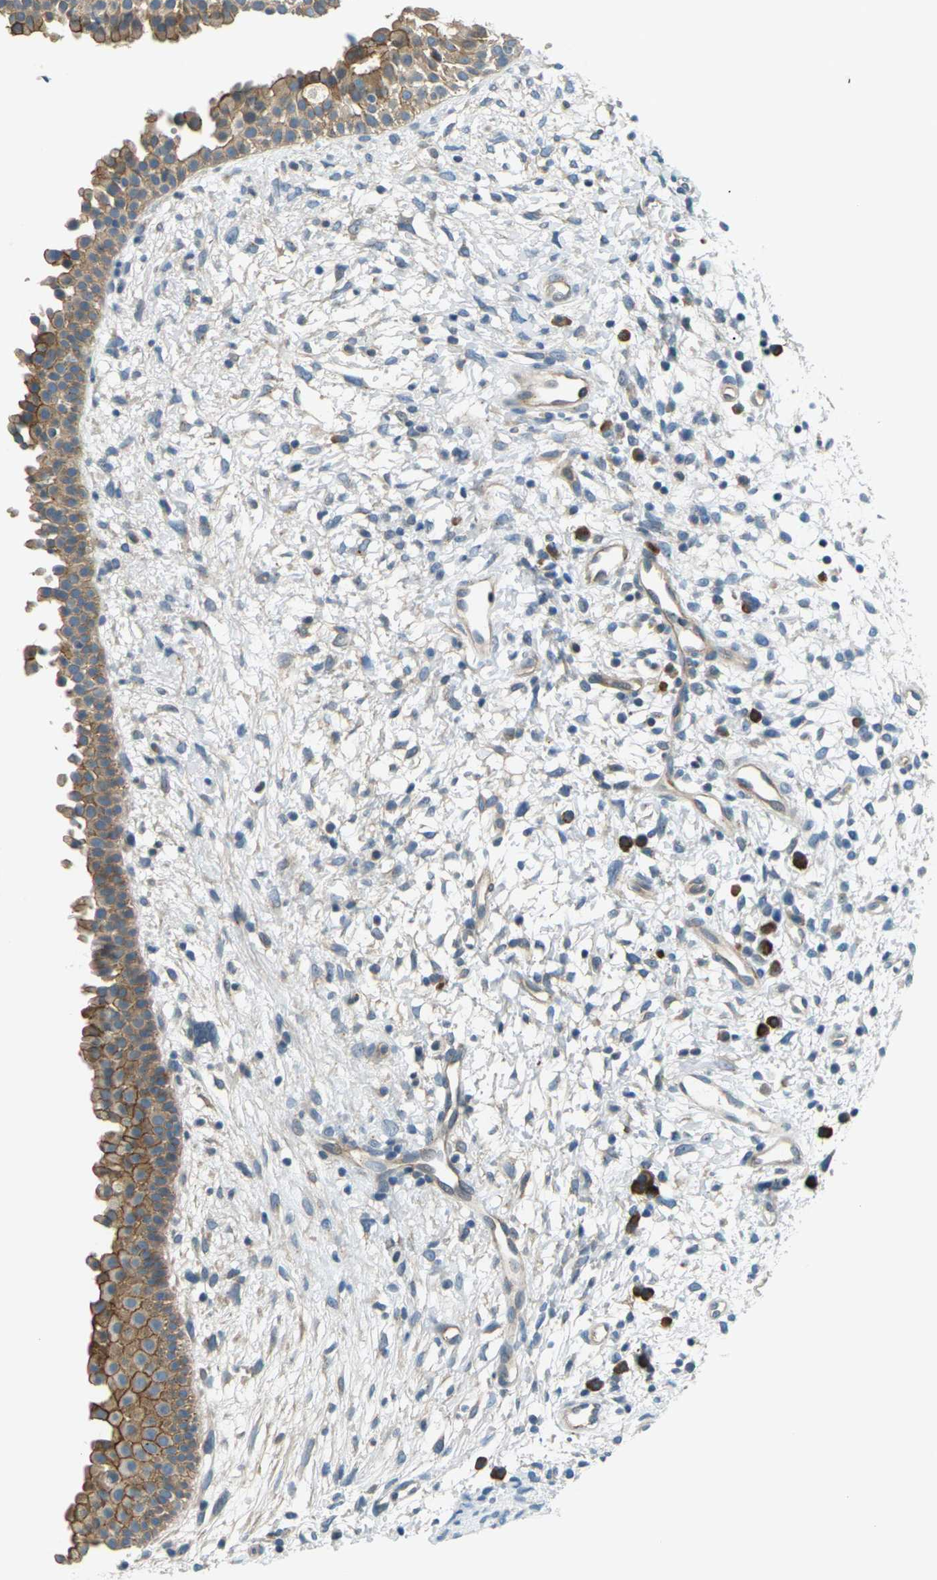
{"staining": {"intensity": "moderate", "quantity": ">75%", "location": "cytoplasmic/membranous"}, "tissue": "nasopharynx", "cell_type": "Respiratory epithelial cells", "image_type": "normal", "snomed": [{"axis": "morphology", "description": "Normal tissue, NOS"}, {"axis": "topography", "description": "Nasopharynx"}], "caption": "This is a histology image of immunohistochemistry staining of unremarkable nasopharynx, which shows moderate staining in the cytoplasmic/membranous of respiratory epithelial cells.", "gene": "SLC13A3", "patient": {"sex": "male", "age": 22}}